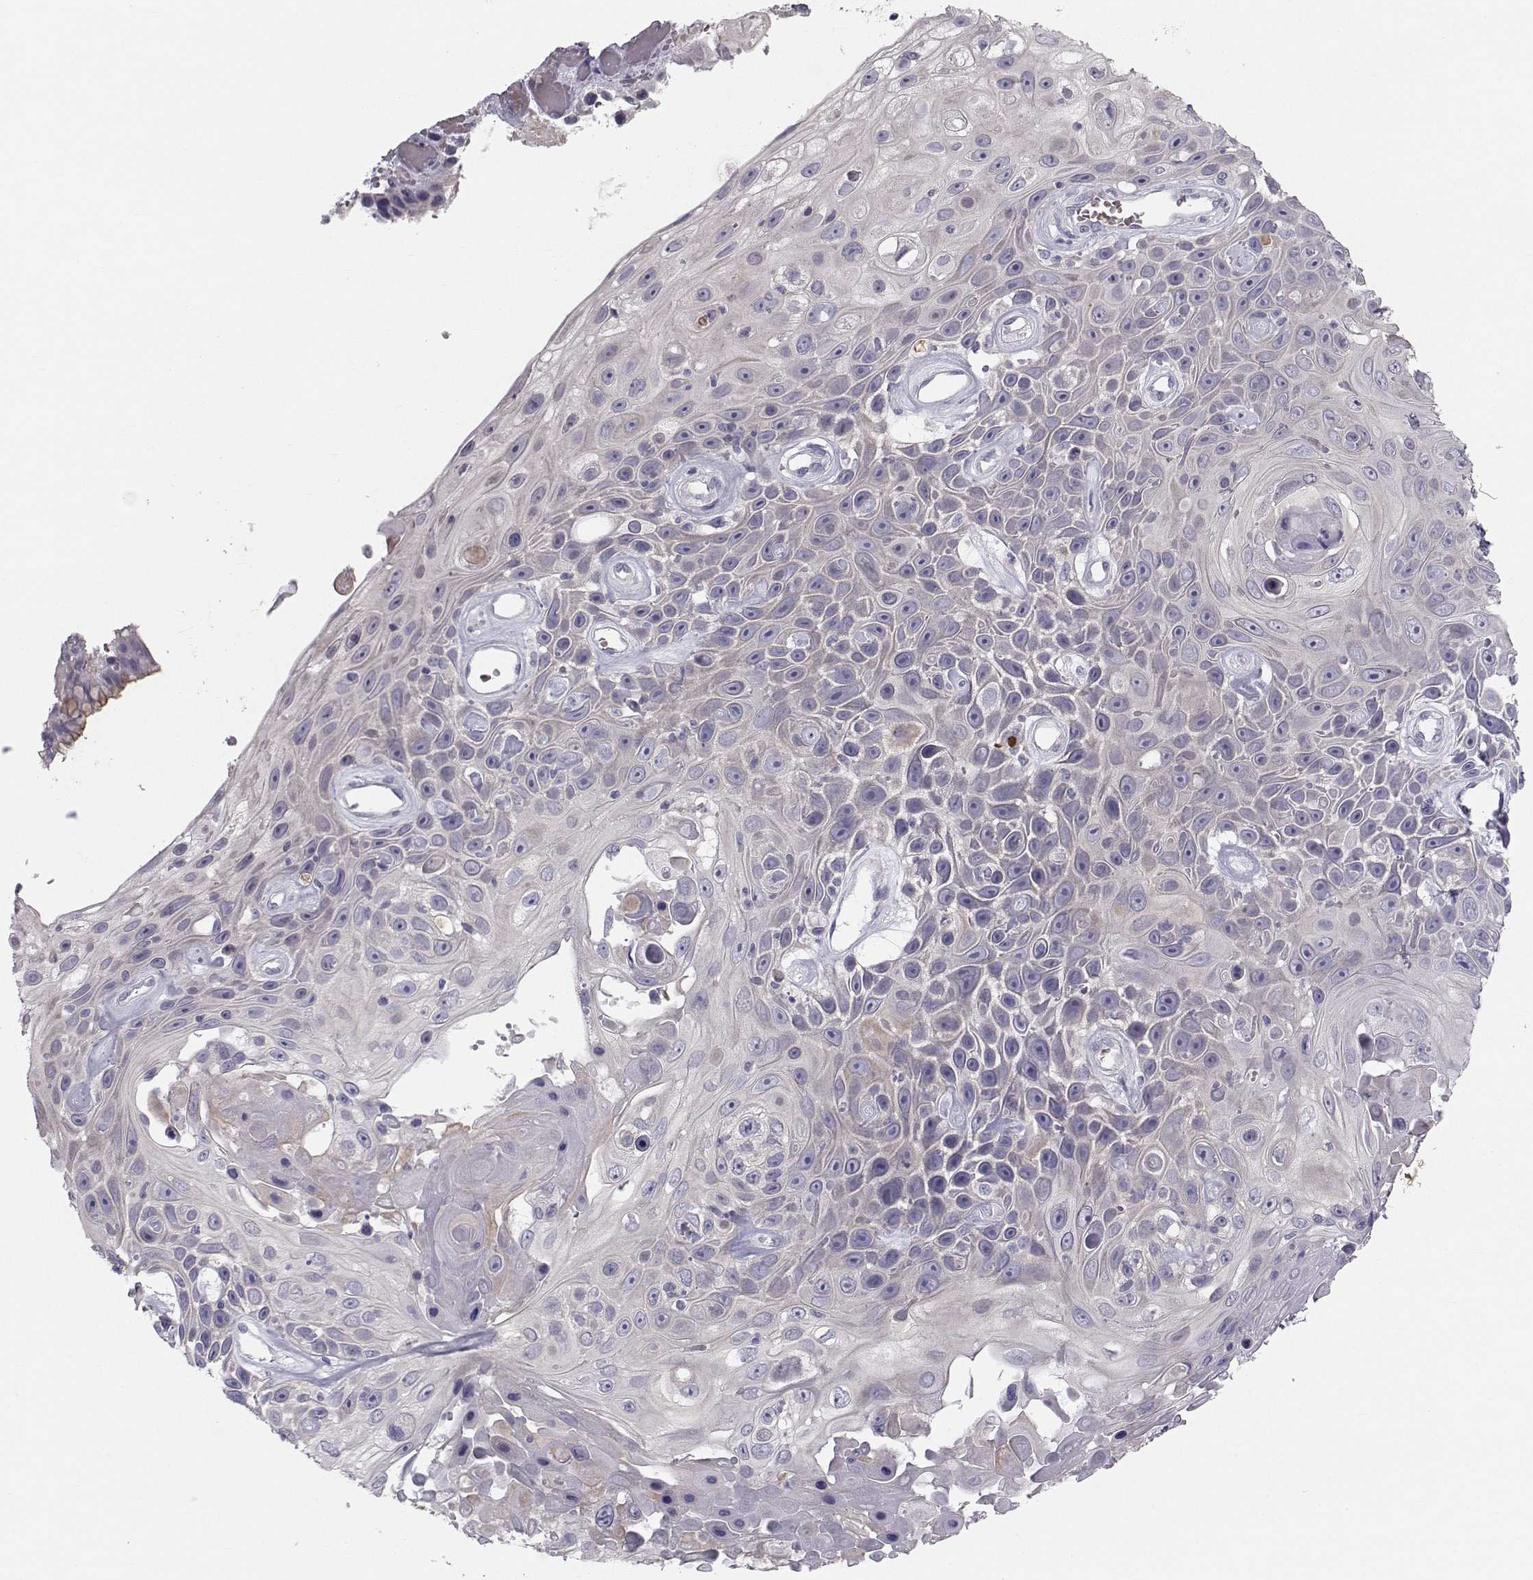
{"staining": {"intensity": "negative", "quantity": "none", "location": "none"}, "tissue": "skin cancer", "cell_type": "Tumor cells", "image_type": "cancer", "snomed": [{"axis": "morphology", "description": "Squamous cell carcinoma, NOS"}, {"axis": "topography", "description": "Skin"}], "caption": "Immunohistochemistry (IHC) histopathology image of neoplastic tissue: skin cancer (squamous cell carcinoma) stained with DAB shows no significant protein staining in tumor cells. (Stains: DAB IHC with hematoxylin counter stain, Microscopy: brightfield microscopy at high magnification).", "gene": "GARIN3", "patient": {"sex": "male", "age": 82}}